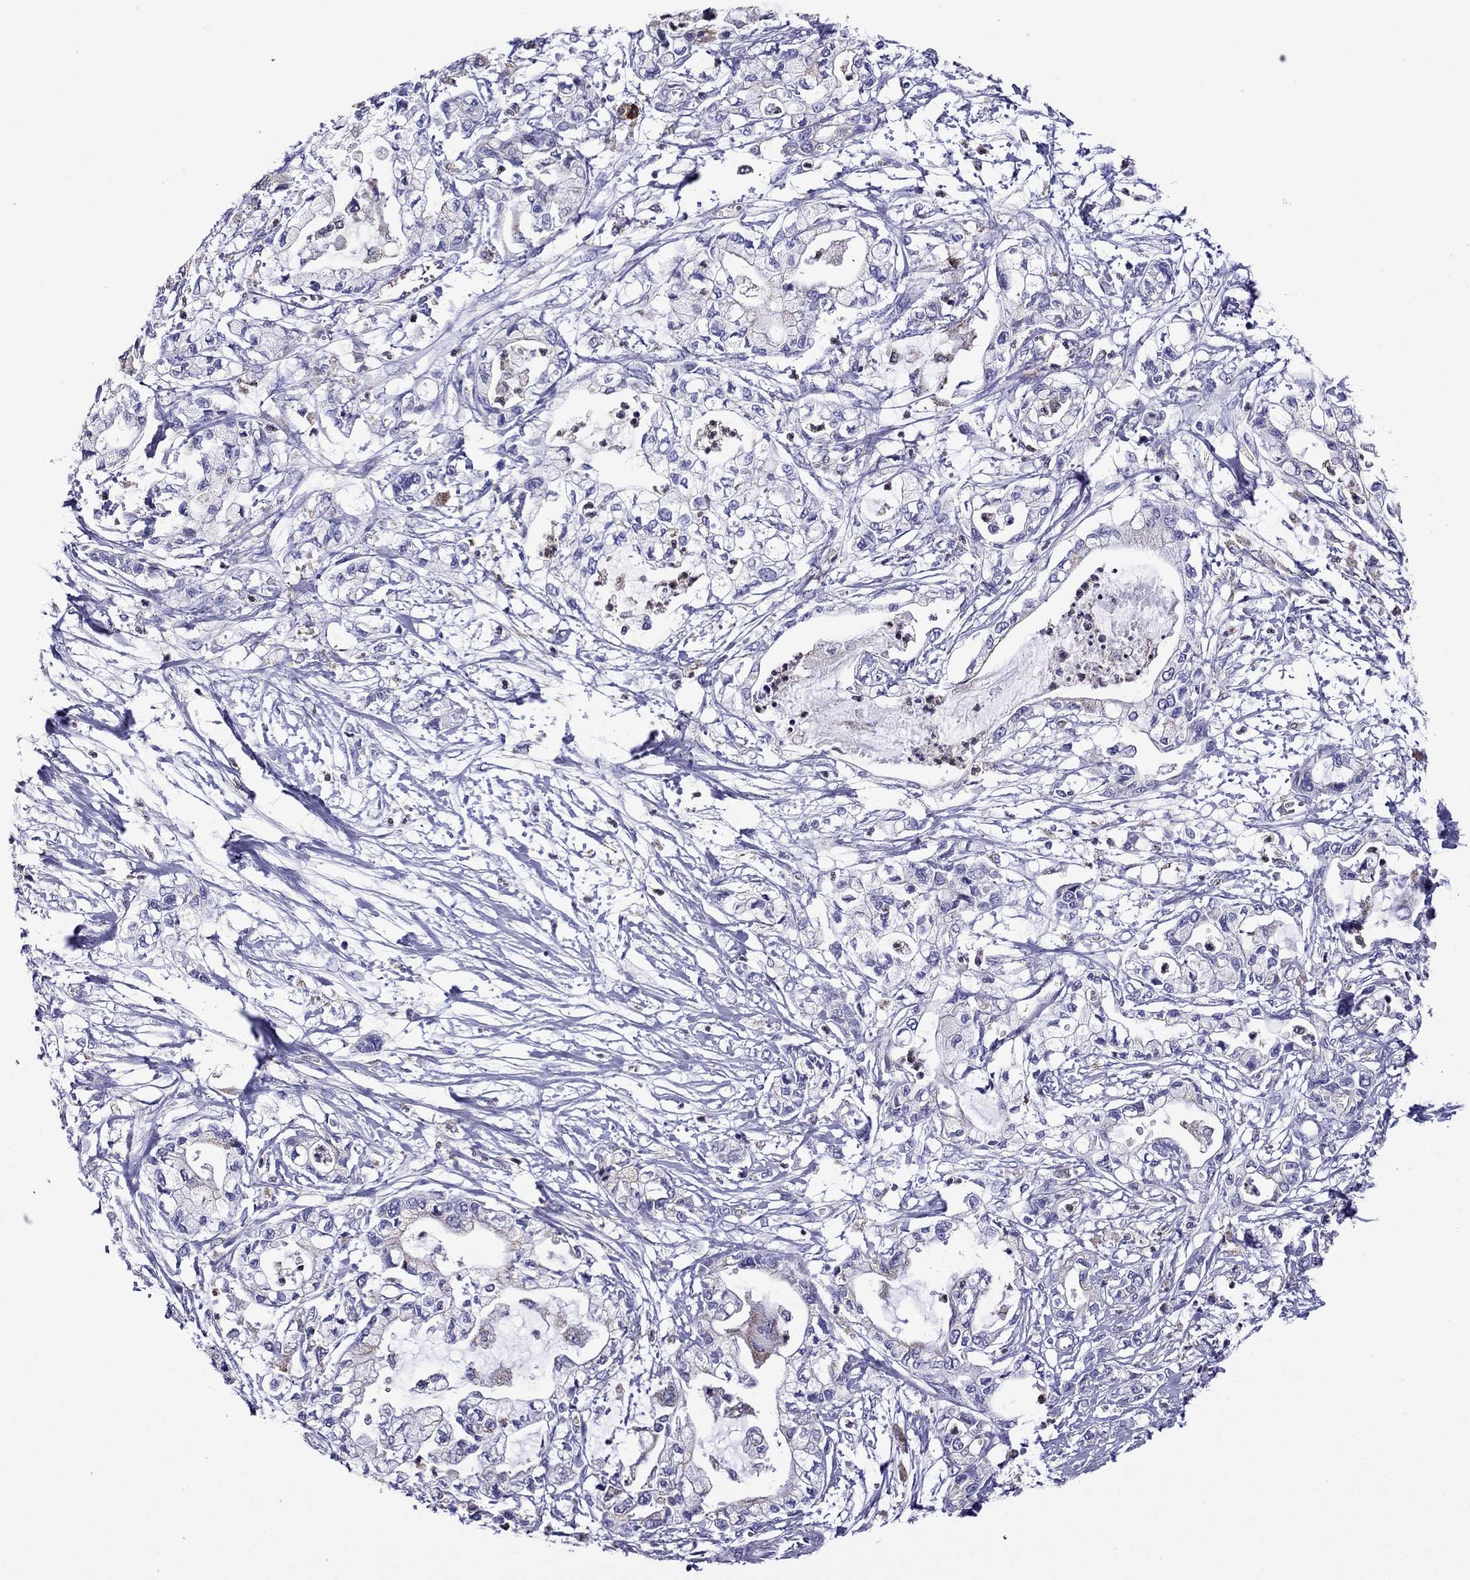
{"staining": {"intensity": "weak", "quantity": "<25%", "location": "cytoplasmic/membranous"}, "tissue": "pancreatic cancer", "cell_type": "Tumor cells", "image_type": "cancer", "snomed": [{"axis": "morphology", "description": "Adenocarcinoma, NOS"}, {"axis": "topography", "description": "Pancreas"}], "caption": "Human pancreatic cancer (adenocarcinoma) stained for a protein using IHC reveals no expression in tumor cells.", "gene": "SCG2", "patient": {"sex": "male", "age": 54}}